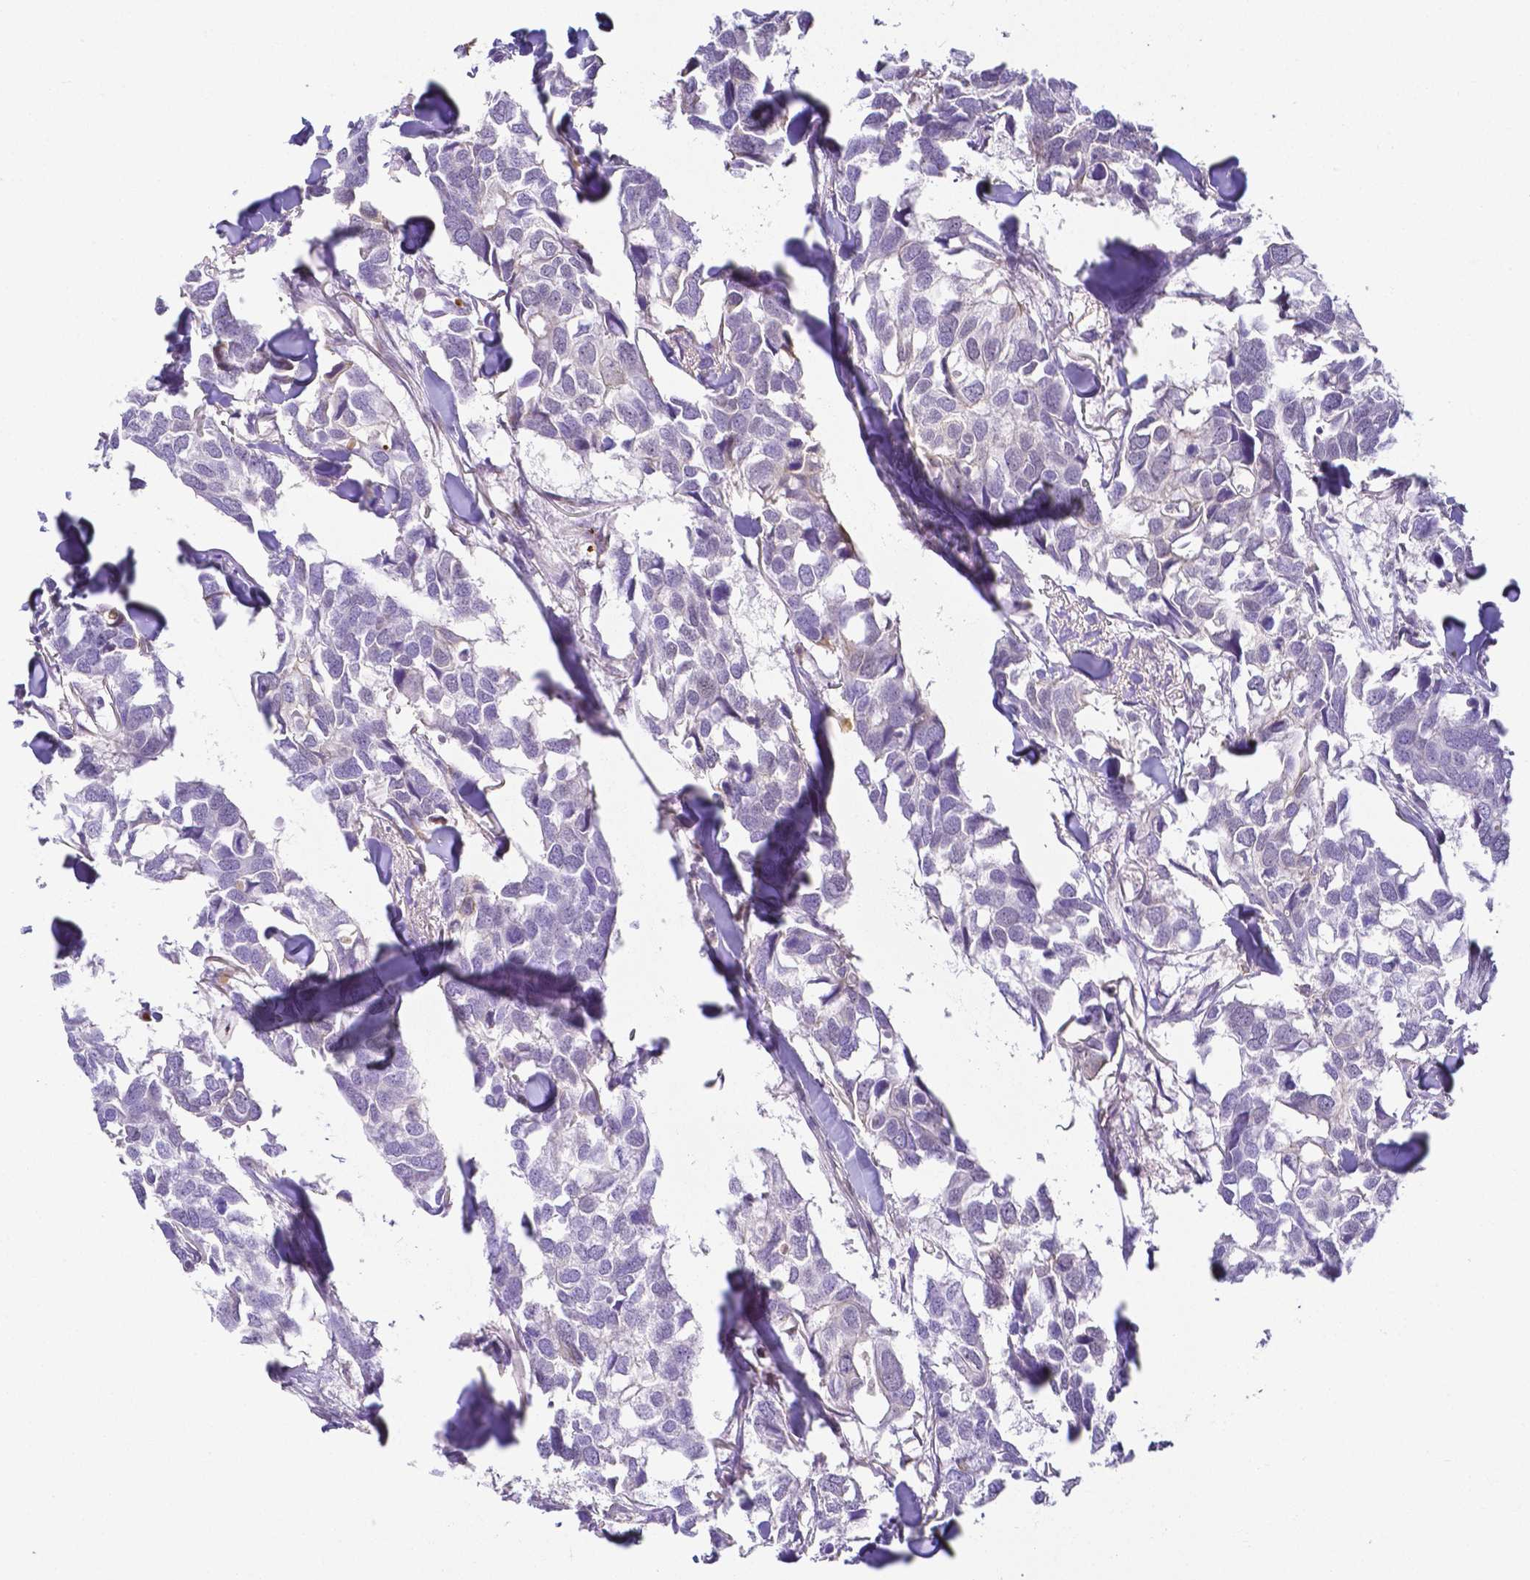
{"staining": {"intensity": "negative", "quantity": "none", "location": "none"}, "tissue": "breast cancer", "cell_type": "Tumor cells", "image_type": "cancer", "snomed": [{"axis": "morphology", "description": "Duct carcinoma"}, {"axis": "topography", "description": "Breast"}], "caption": "Protein analysis of infiltrating ductal carcinoma (breast) exhibits no significant staining in tumor cells.", "gene": "FAM83G", "patient": {"sex": "female", "age": 83}}